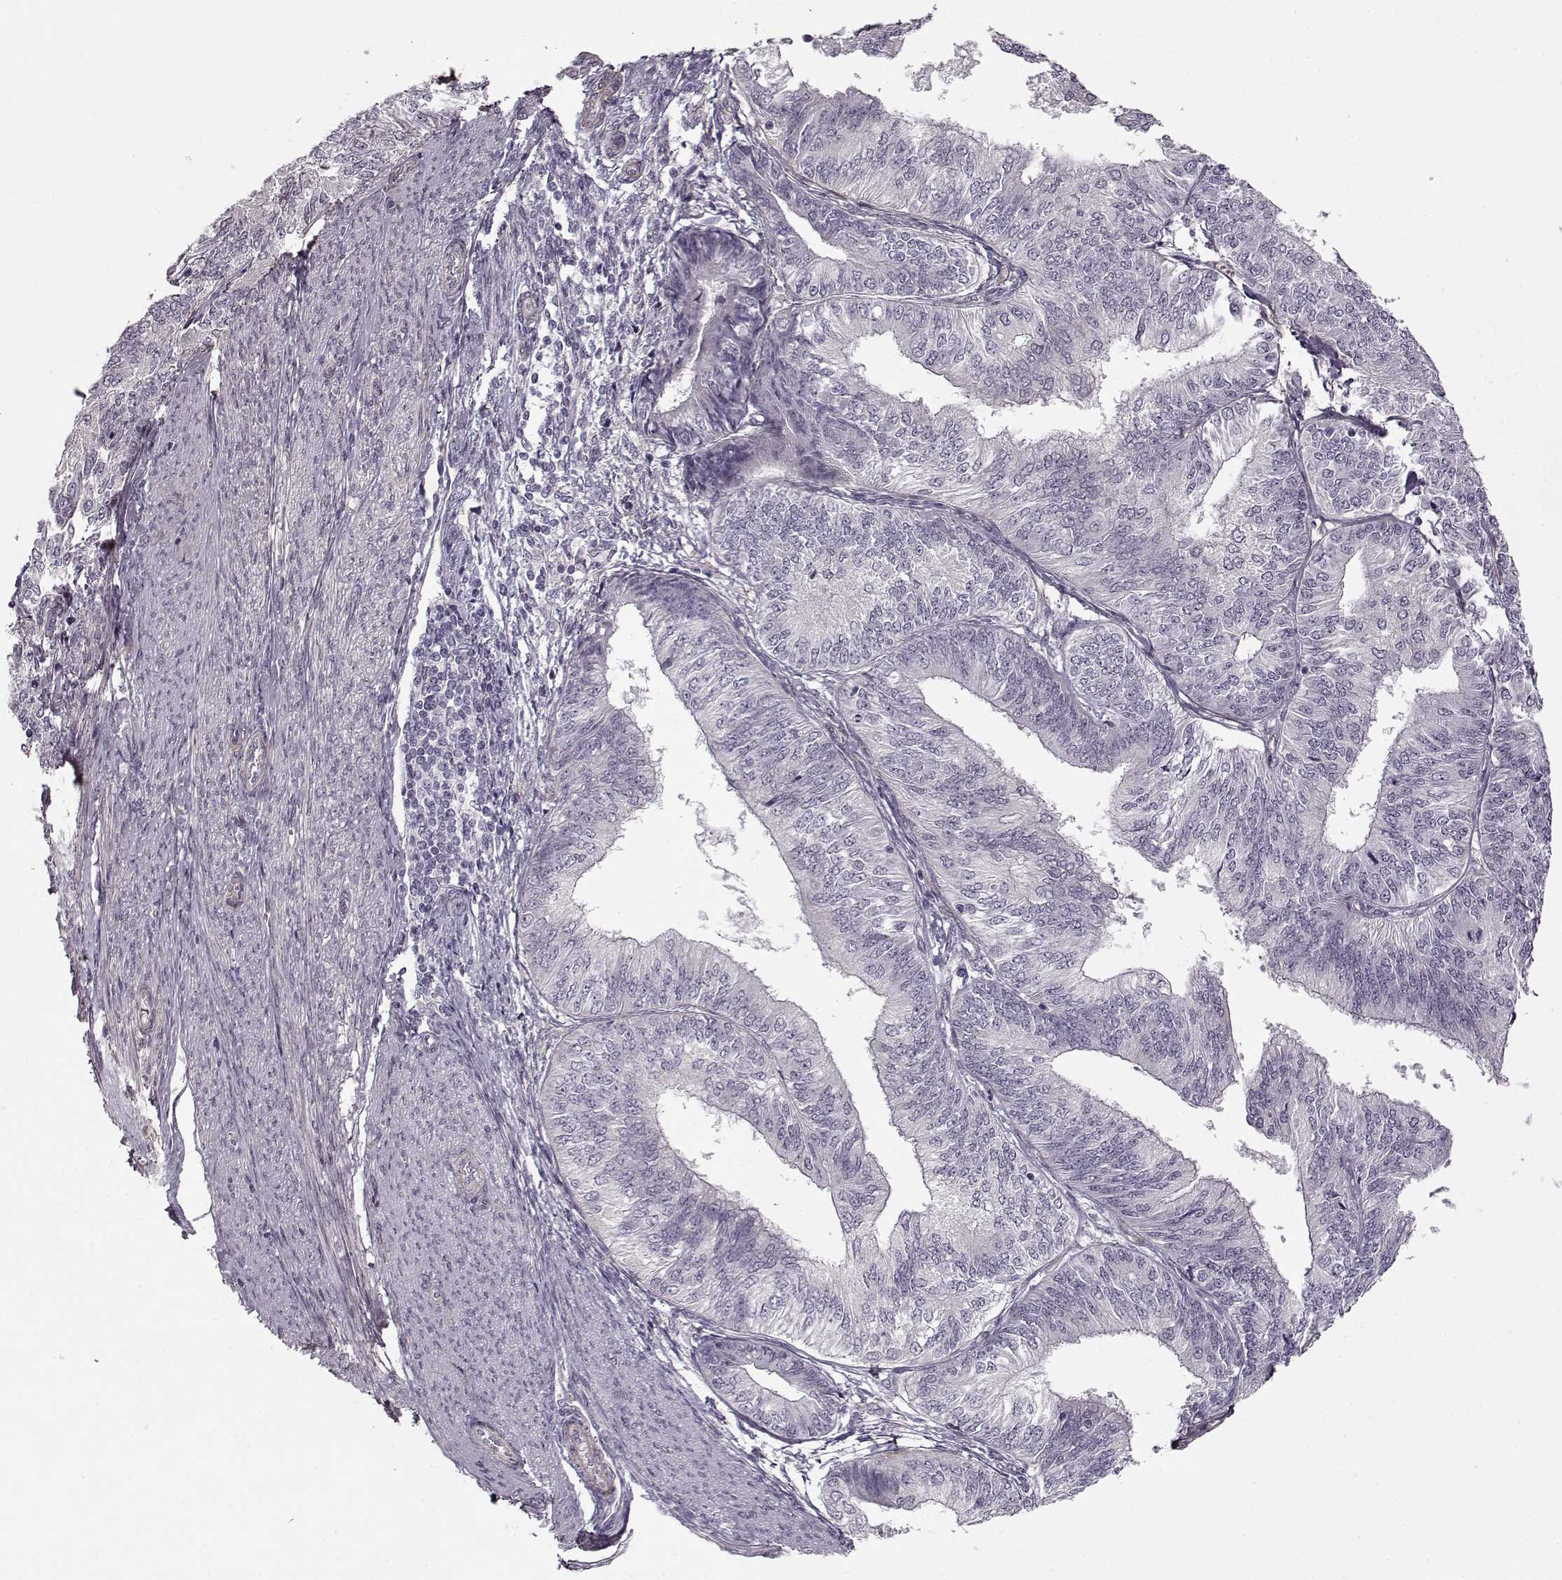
{"staining": {"intensity": "negative", "quantity": "none", "location": "none"}, "tissue": "endometrial cancer", "cell_type": "Tumor cells", "image_type": "cancer", "snomed": [{"axis": "morphology", "description": "Adenocarcinoma, NOS"}, {"axis": "topography", "description": "Endometrium"}], "caption": "Adenocarcinoma (endometrial) stained for a protein using immunohistochemistry demonstrates no staining tumor cells.", "gene": "LAMB2", "patient": {"sex": "female", "age": 58}}